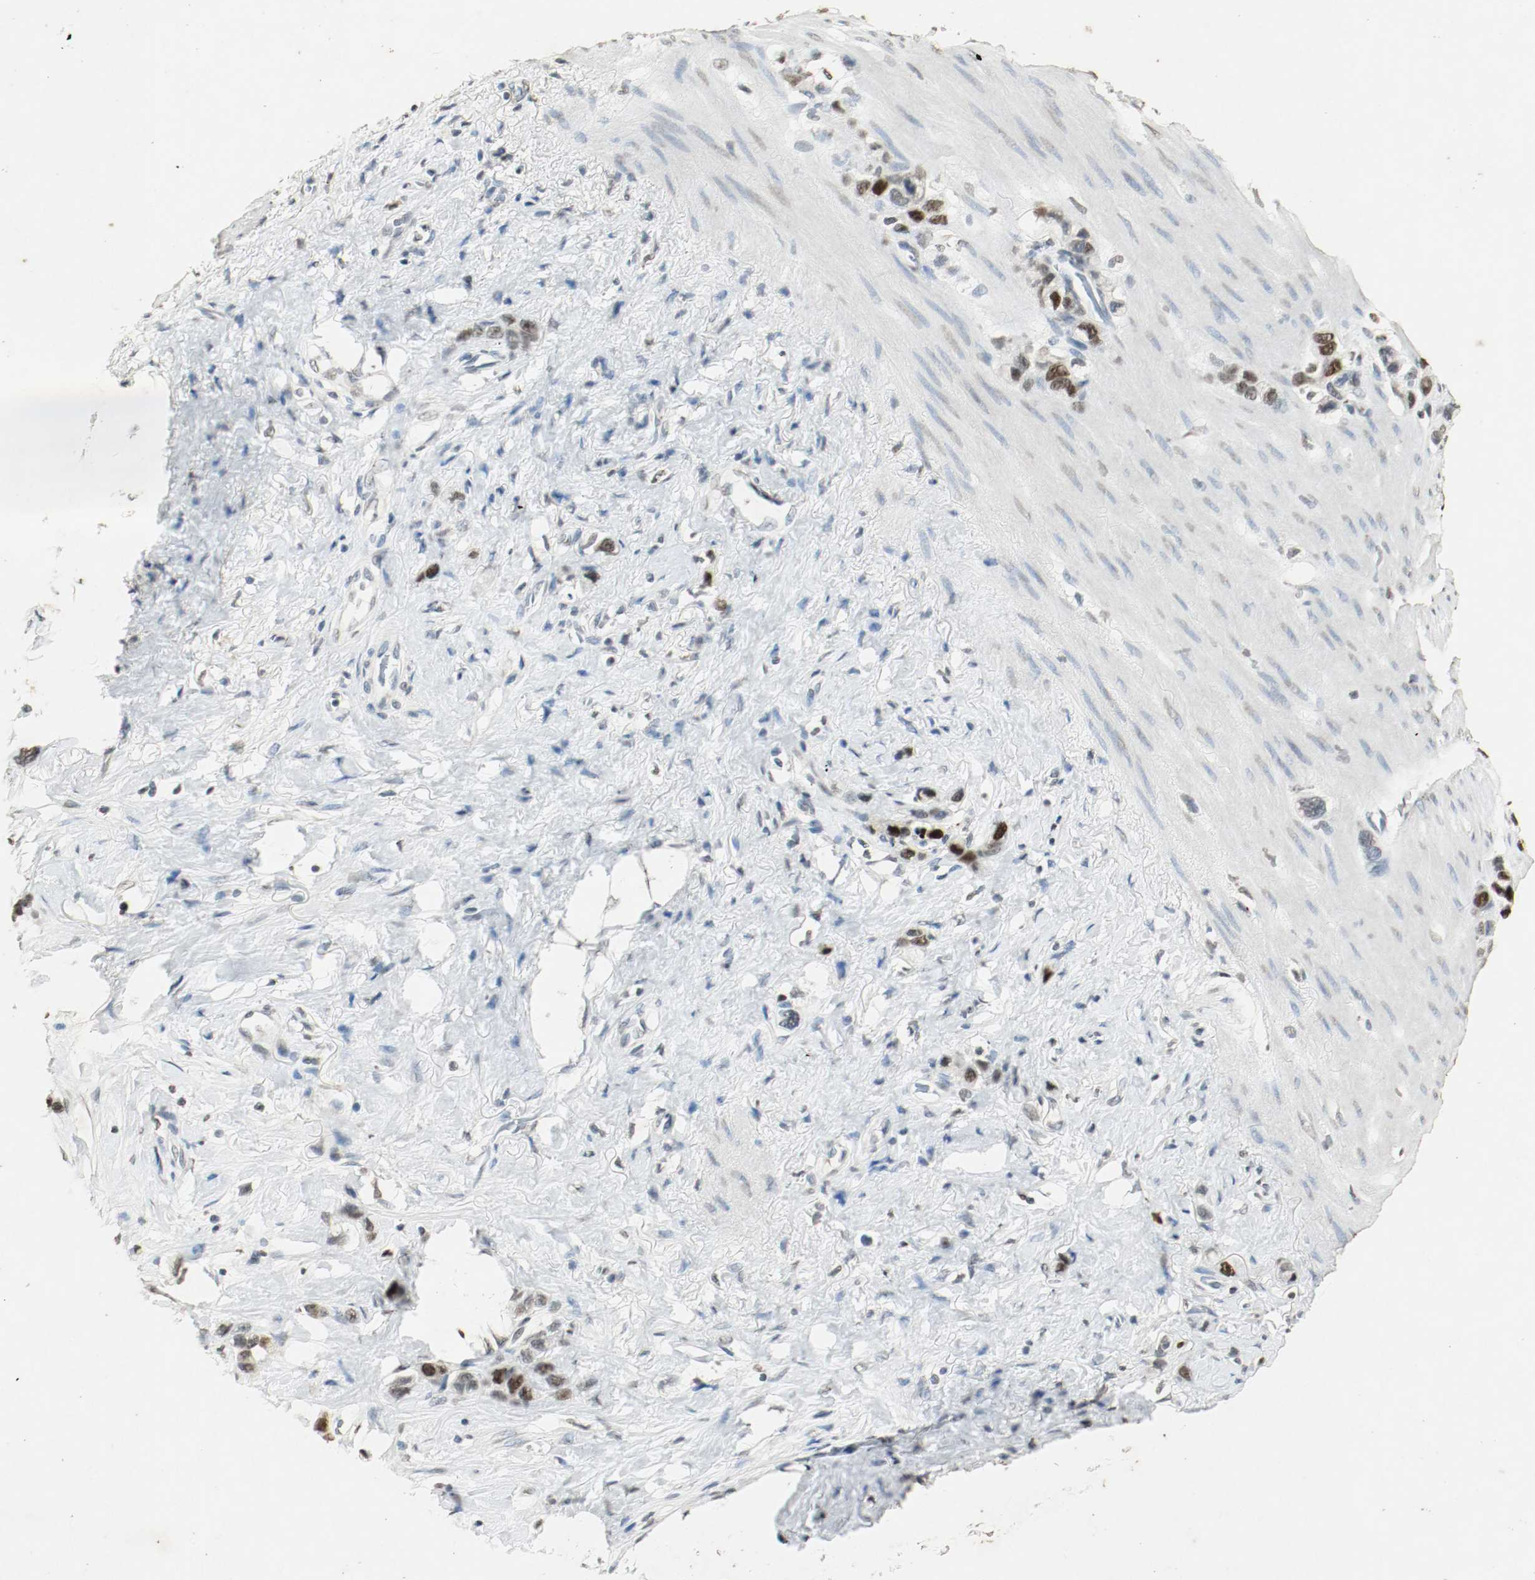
{"staining": {"intensity": "moderate", "quantity": ">75%", "location": "nuclear"}, "tissue": "stomach cancer", "cell_type": "Tumor cells", "image_type": "cancer", "snomed": [{"axis": "morphology", "description": "Normal tissue, NOS"}, {"axis": "morphology", "description": "Adenocarcinoma, NOS"}, {"axis": "morphology", "description": "Adenocarcinoma, High grade"}, {"axis": "topography", "description": "Stomach, upper"}, {"axis": "topography", "description": "Stomach"}], "caption": "Human stomach cancer (high-grade adenocarcinoma) stained with a protein marker displays moderate staining in tumor cells.", "gene": "DNMT1", "patient": {"sex": "female", "age": 65}}